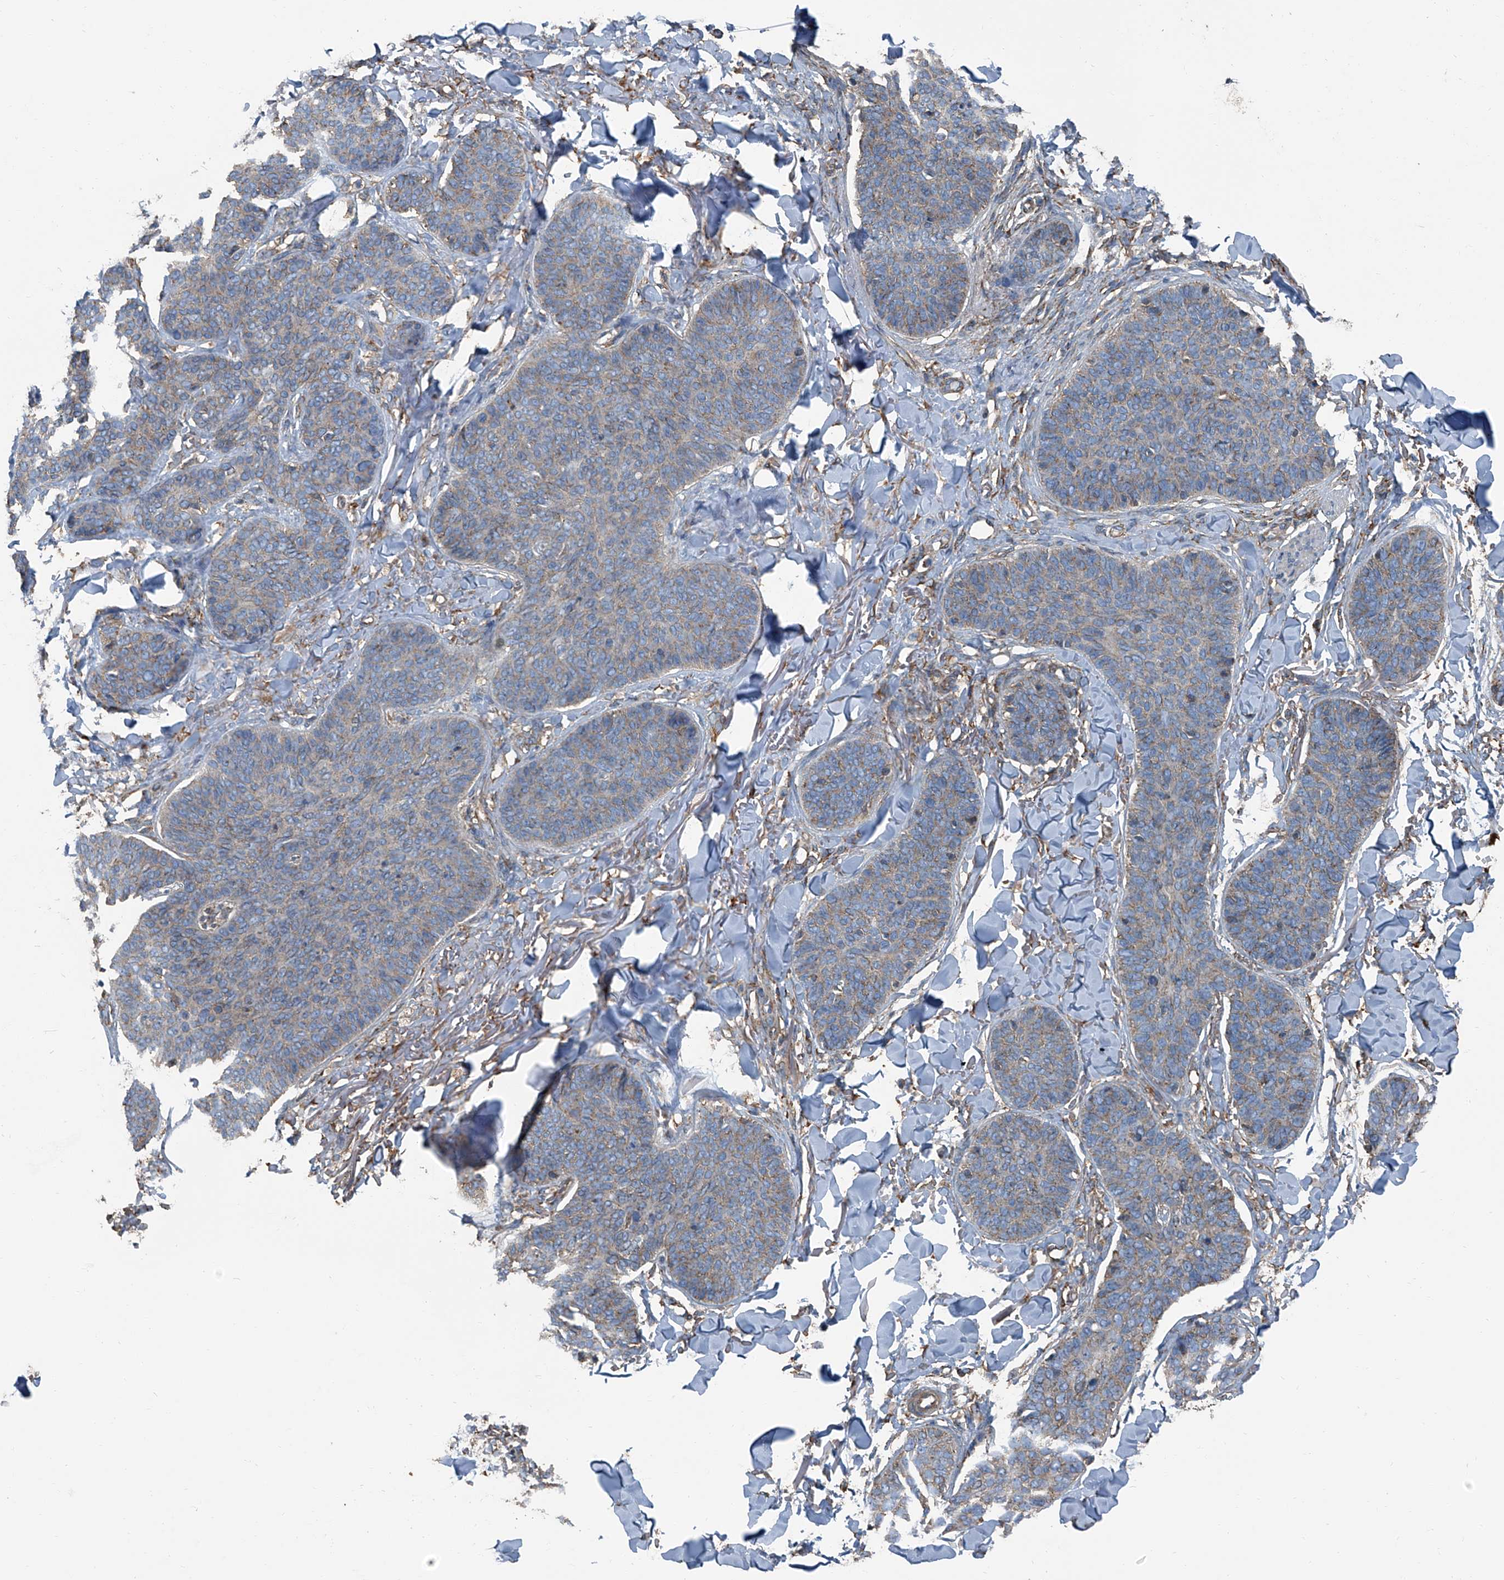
{"staining": {"intensity": "weak", "quantity": "25%-75%", "location": "cytoplasmic/membranous"}, "tissue": "skin cancer", "cell_type": "Tumor cells", "image_type": "cancer", "snomed": [{"axis": "morphology", "description": "Basal cell carcinoma"}, {"axis": "topography", "description": "Skin"}], "caption": "Skin basal cell carcinoma was stained to show a protein in brown. There is low levels of weak cytoplasmic/membranous expression in about 25%-75% of tumor cells. The staining is performed using DAB brown chromogen to label protein expression. The nuclei are counter-stained blue using hematoxylin.", "gene": "SEPTIN7", "patient": {"sex": "male", "age": 85}}